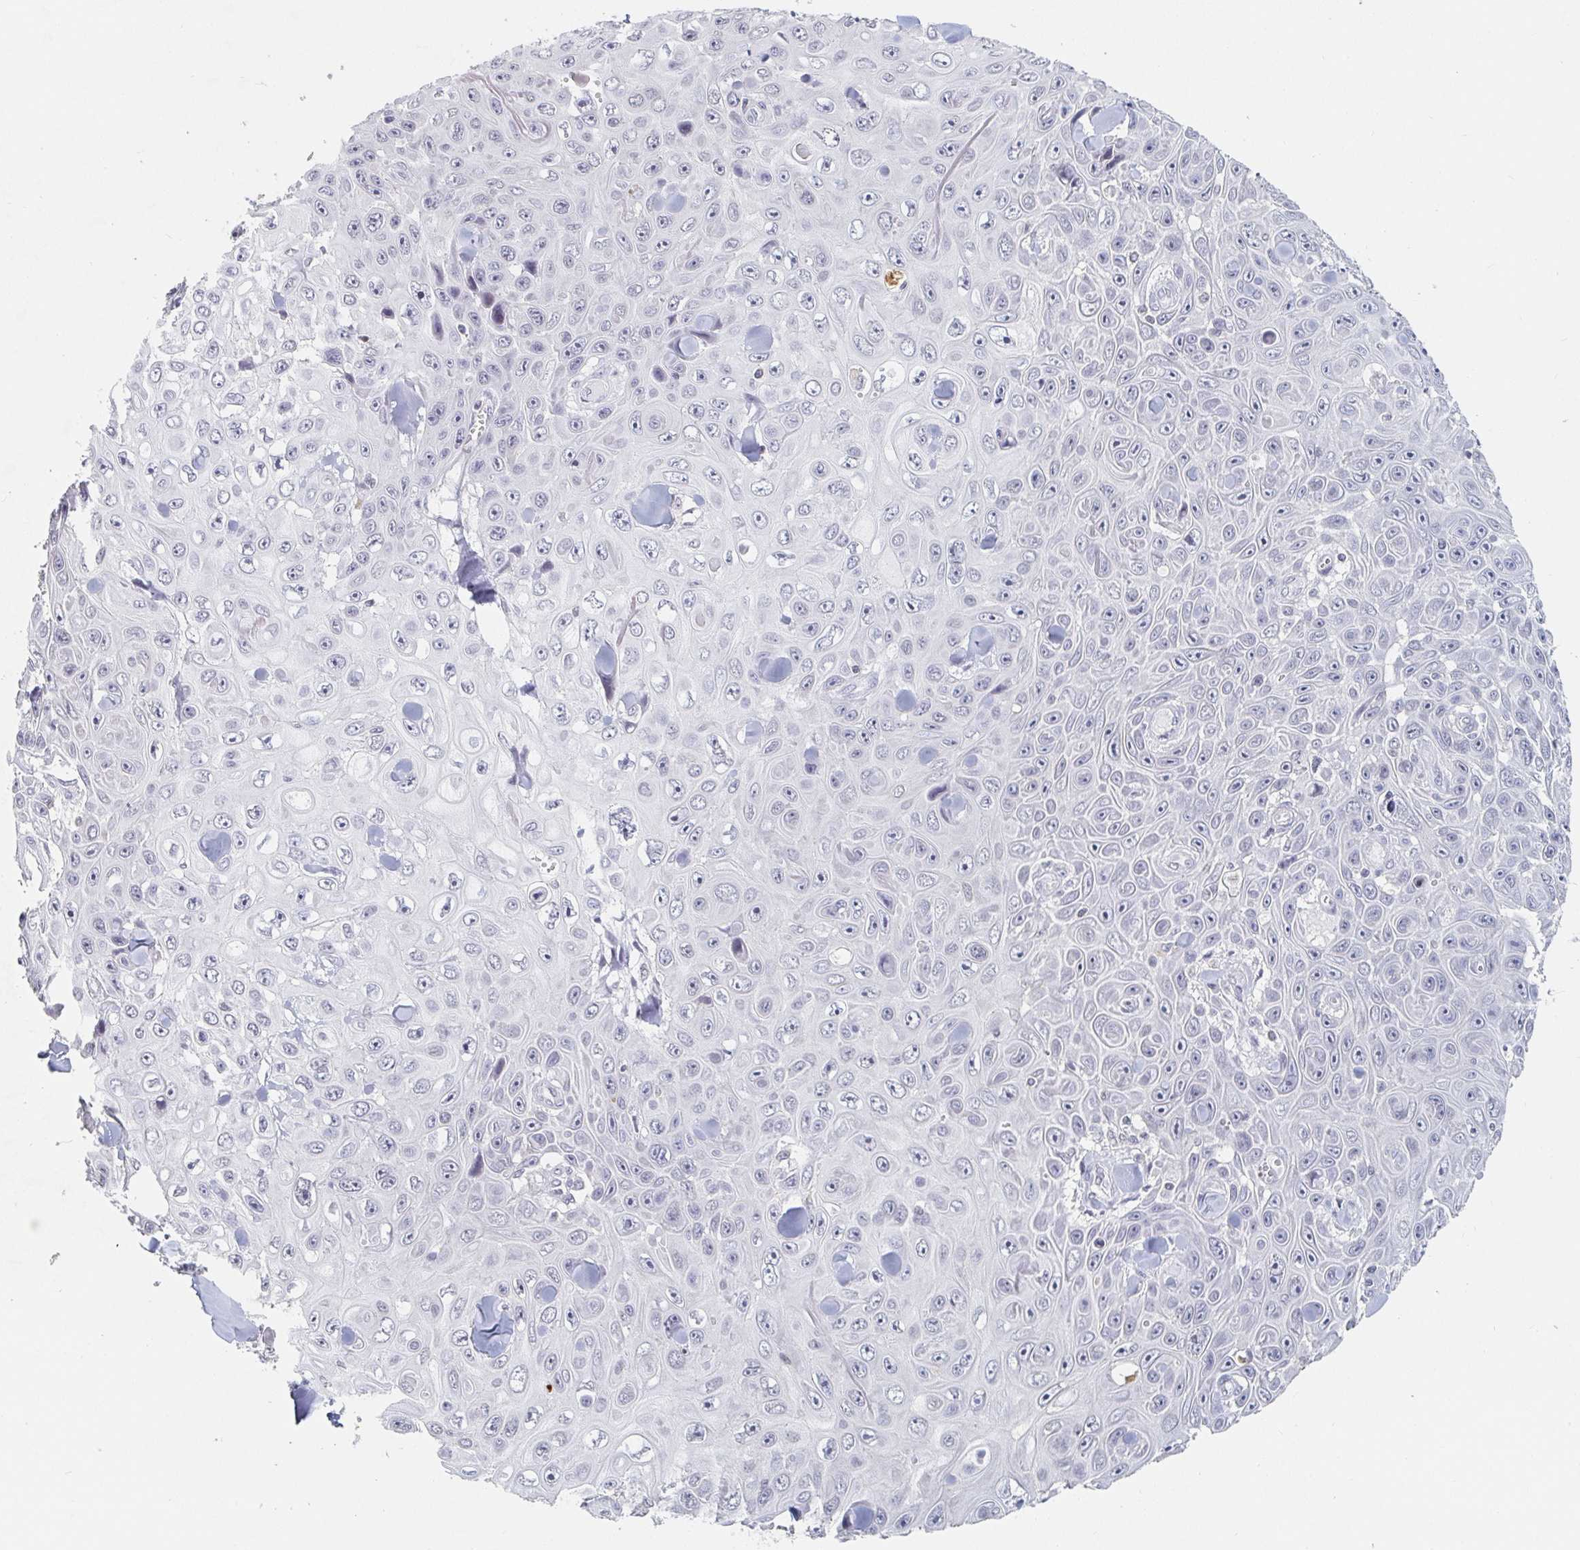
{"staining": {"intensity": "negative", "quantity": "none", "location": "none"}, "tissue": "skin cancer", "cell_type": "Tumor cells", "image_type": "cancer", "snomed": [{"axis": "morphology", "description": "Squamous cell carcinoma, NOS"}, {"axis": "topography", "description": "Skin"}], "caption": "IHC histopathology image of human squamous cell carcinoma (skin) stained for a protein (brown), which displays no positivity in tumor cells.", "gene": "NME9", "patient": {"sex": "male", "age": 82}}